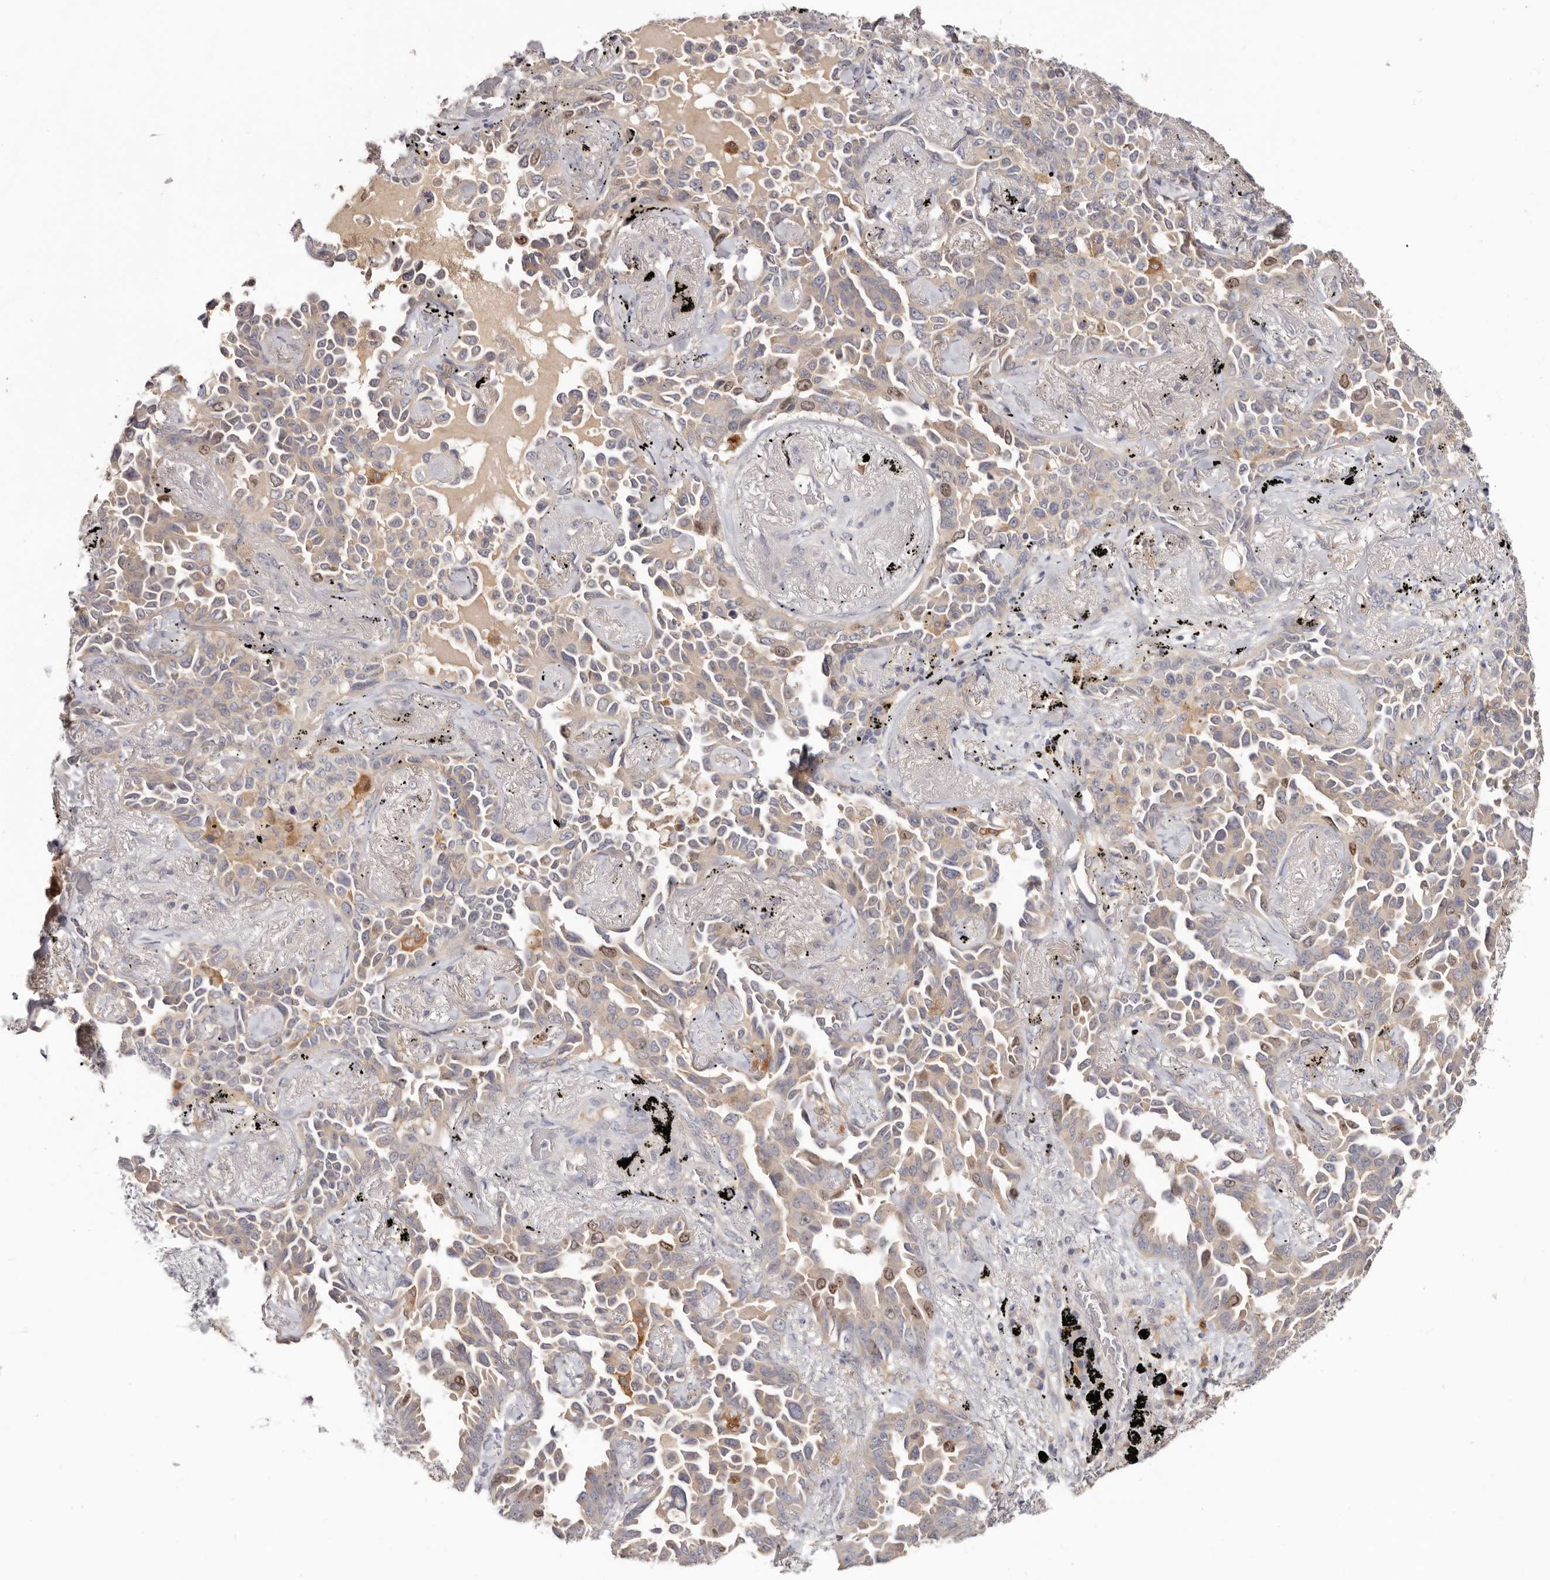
{"staining": {"intensity": "moderate", "quantity": "<25%", "location": "cytoplasmic/membranous,nuclear"}, "tissue": "lung cancer", "cell_type": "Tumor cells", "image_type": "cancer", "snomed": [{"axis": "morphology", "description": "Adenocarcinoma, NOS"}, {"axis": "topography", "description": "Lung"}], "caption": "Immunohistochemistry (IHC) (DAB (3,3'-diaminobenzidine)) staining of human lung adenocarcinoma displays moderate cytoplasmic/membranous and nuclear protein positivity in approximately <25% of tumor cells. (Brightfield microscopy of DAB IHC at high magnification).", "gene": "CCDC190", "patient": {"sex": "female", "age": 67}}